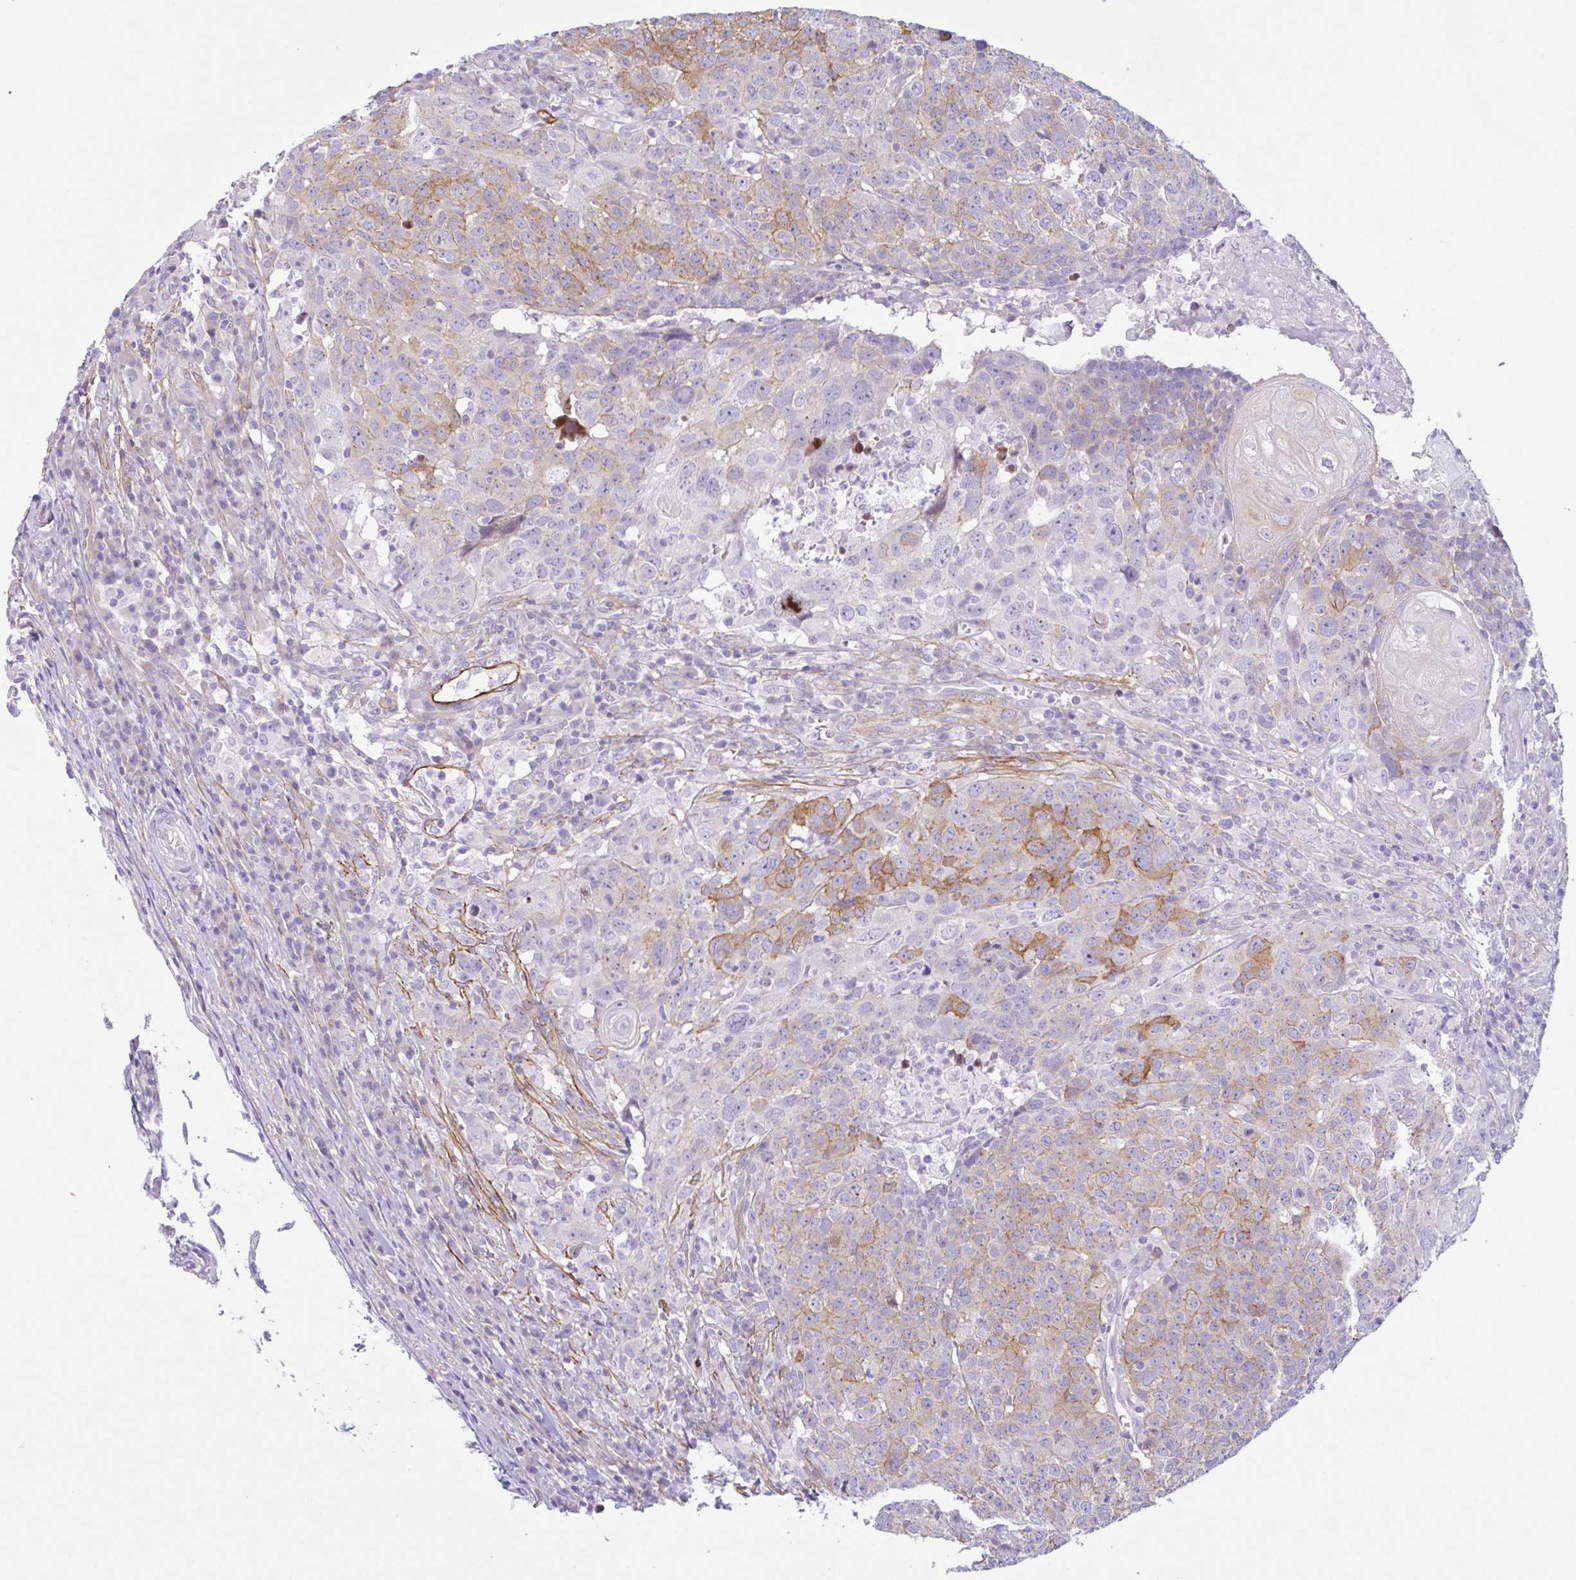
{"staining": {"intensity": "moderate", "quantity": "<25%", "location": "cytoplasmic/membranous"}, "tissue": "head and neck cancer", "cell_type": "Tumor cells", "image_type": "cancer", "snomed": [{"axis": "morphology", "description": "Normal tissue, NOS"}, {"axis": "morphology", "description": "Squamous cell carcinoma, NOS"}, {"axis": "topography", "description": "Skeletal muscle"}, {"axis": "topography", "description": "Vascular tissue"}, {"axis": "topography", "description": "Peripheral nerve tissue"}, {"axis": "topography", "description": "Head-Neck"}], "caption": "This is an image of immunohistochemistry (IHC) staining of head and neck cancer (squamous cell carcinoma), which shows moderate staining in the cytoplasmic/membranous of tumor cells.", "gene": "MYH10", "patient": {"sex": "male", "age": 66}}